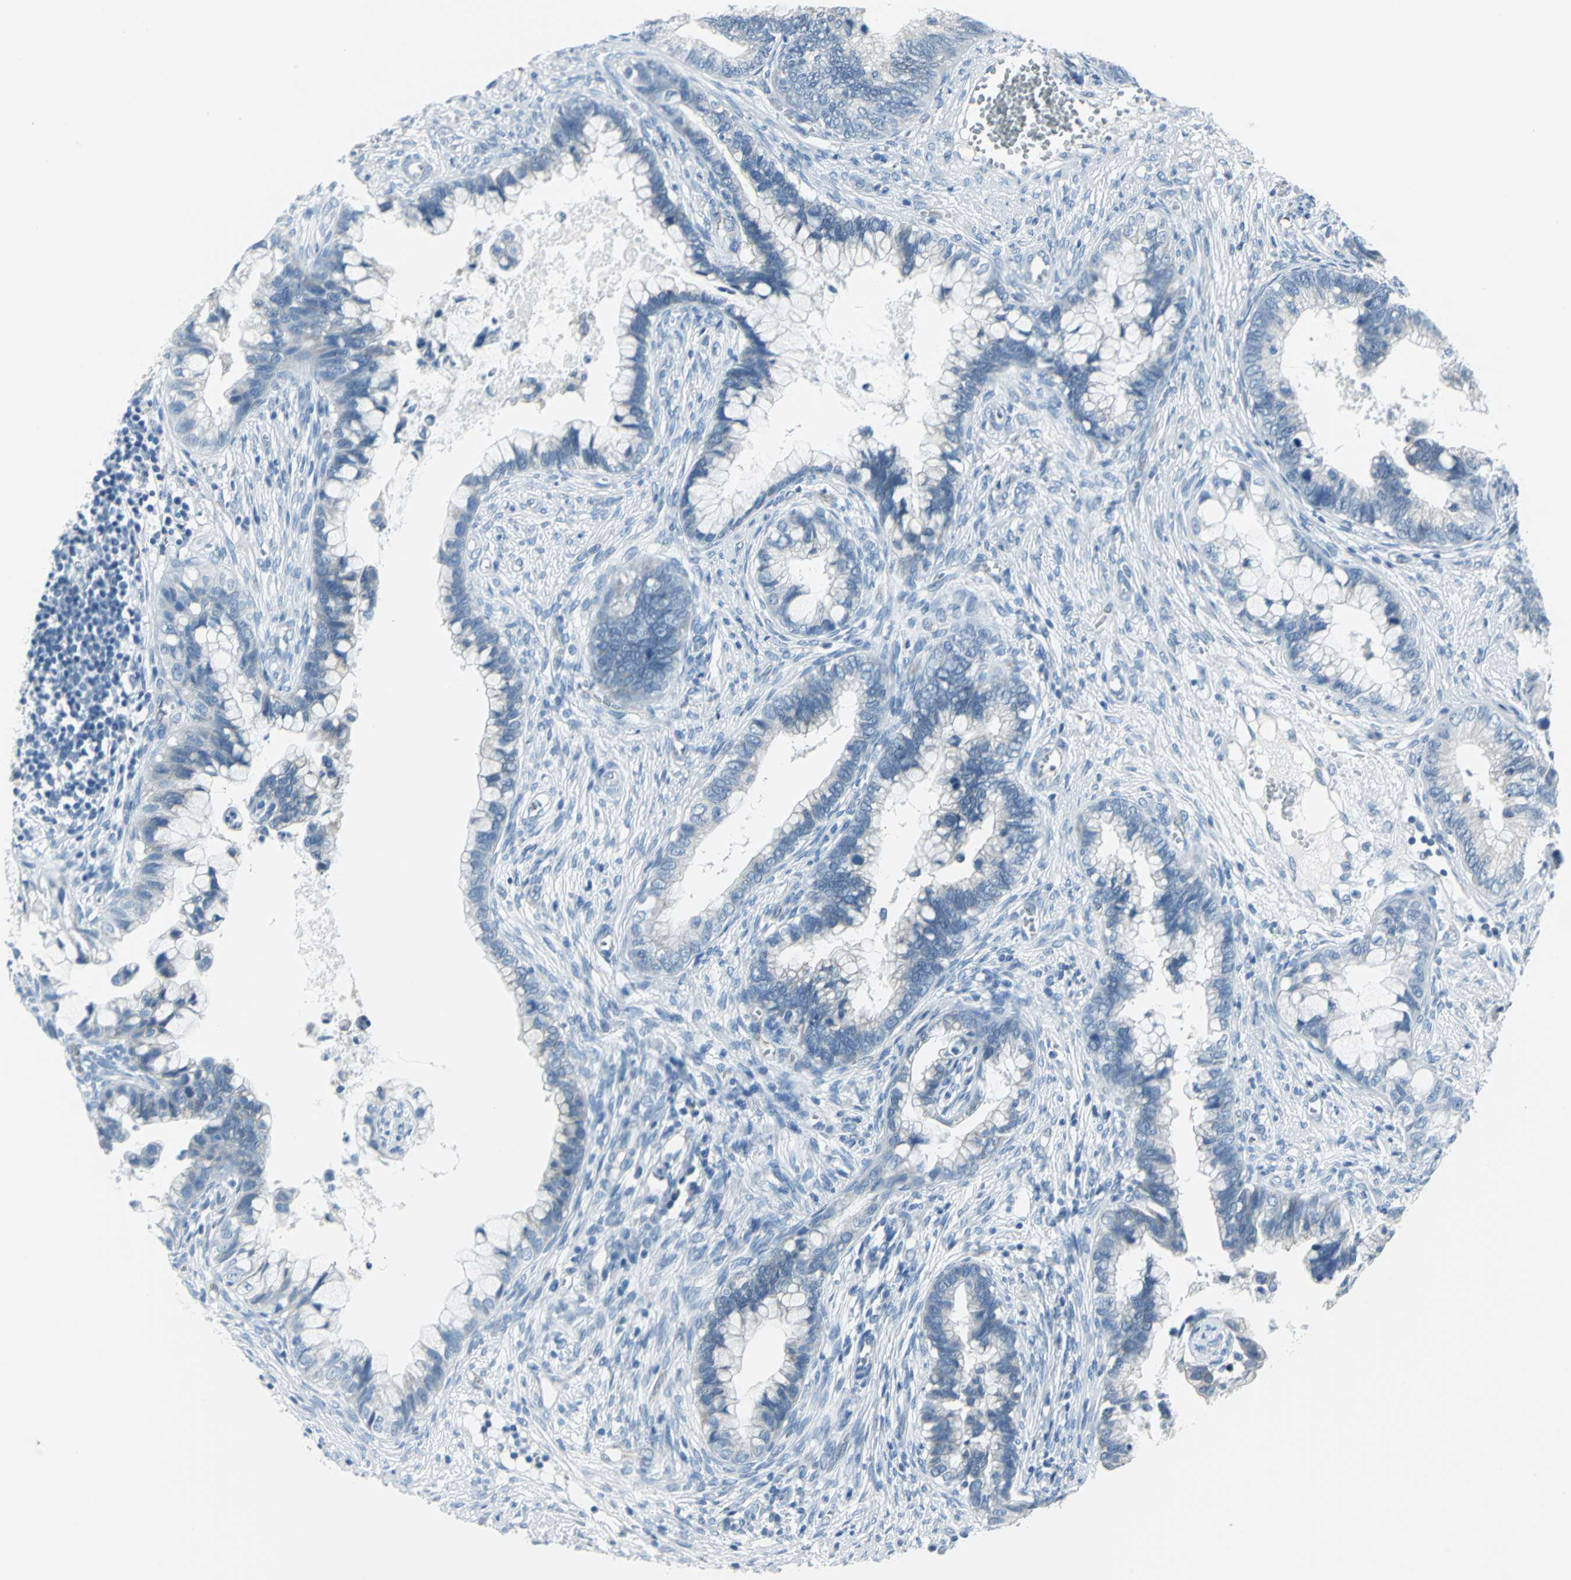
{"staining": {"intensity": "negative", "quantity": "none", "location": "none"}, "tissue": "cervical cancer", "cell_type": "Tumor cells", "image_type": "cancer", "snomed": [{"axis": "morphology", "description": "Adenocarcinoma, NOS"}, {"axis": "topography", "description": "Cervix"}], "caption": "Immunohistochemical staining of human cervical cancer (adenocarcinoma) exhibits no significant positivity in tumor cells.", "gene": "CYB5A", "patient": {"sex": "female", "age": 44}}